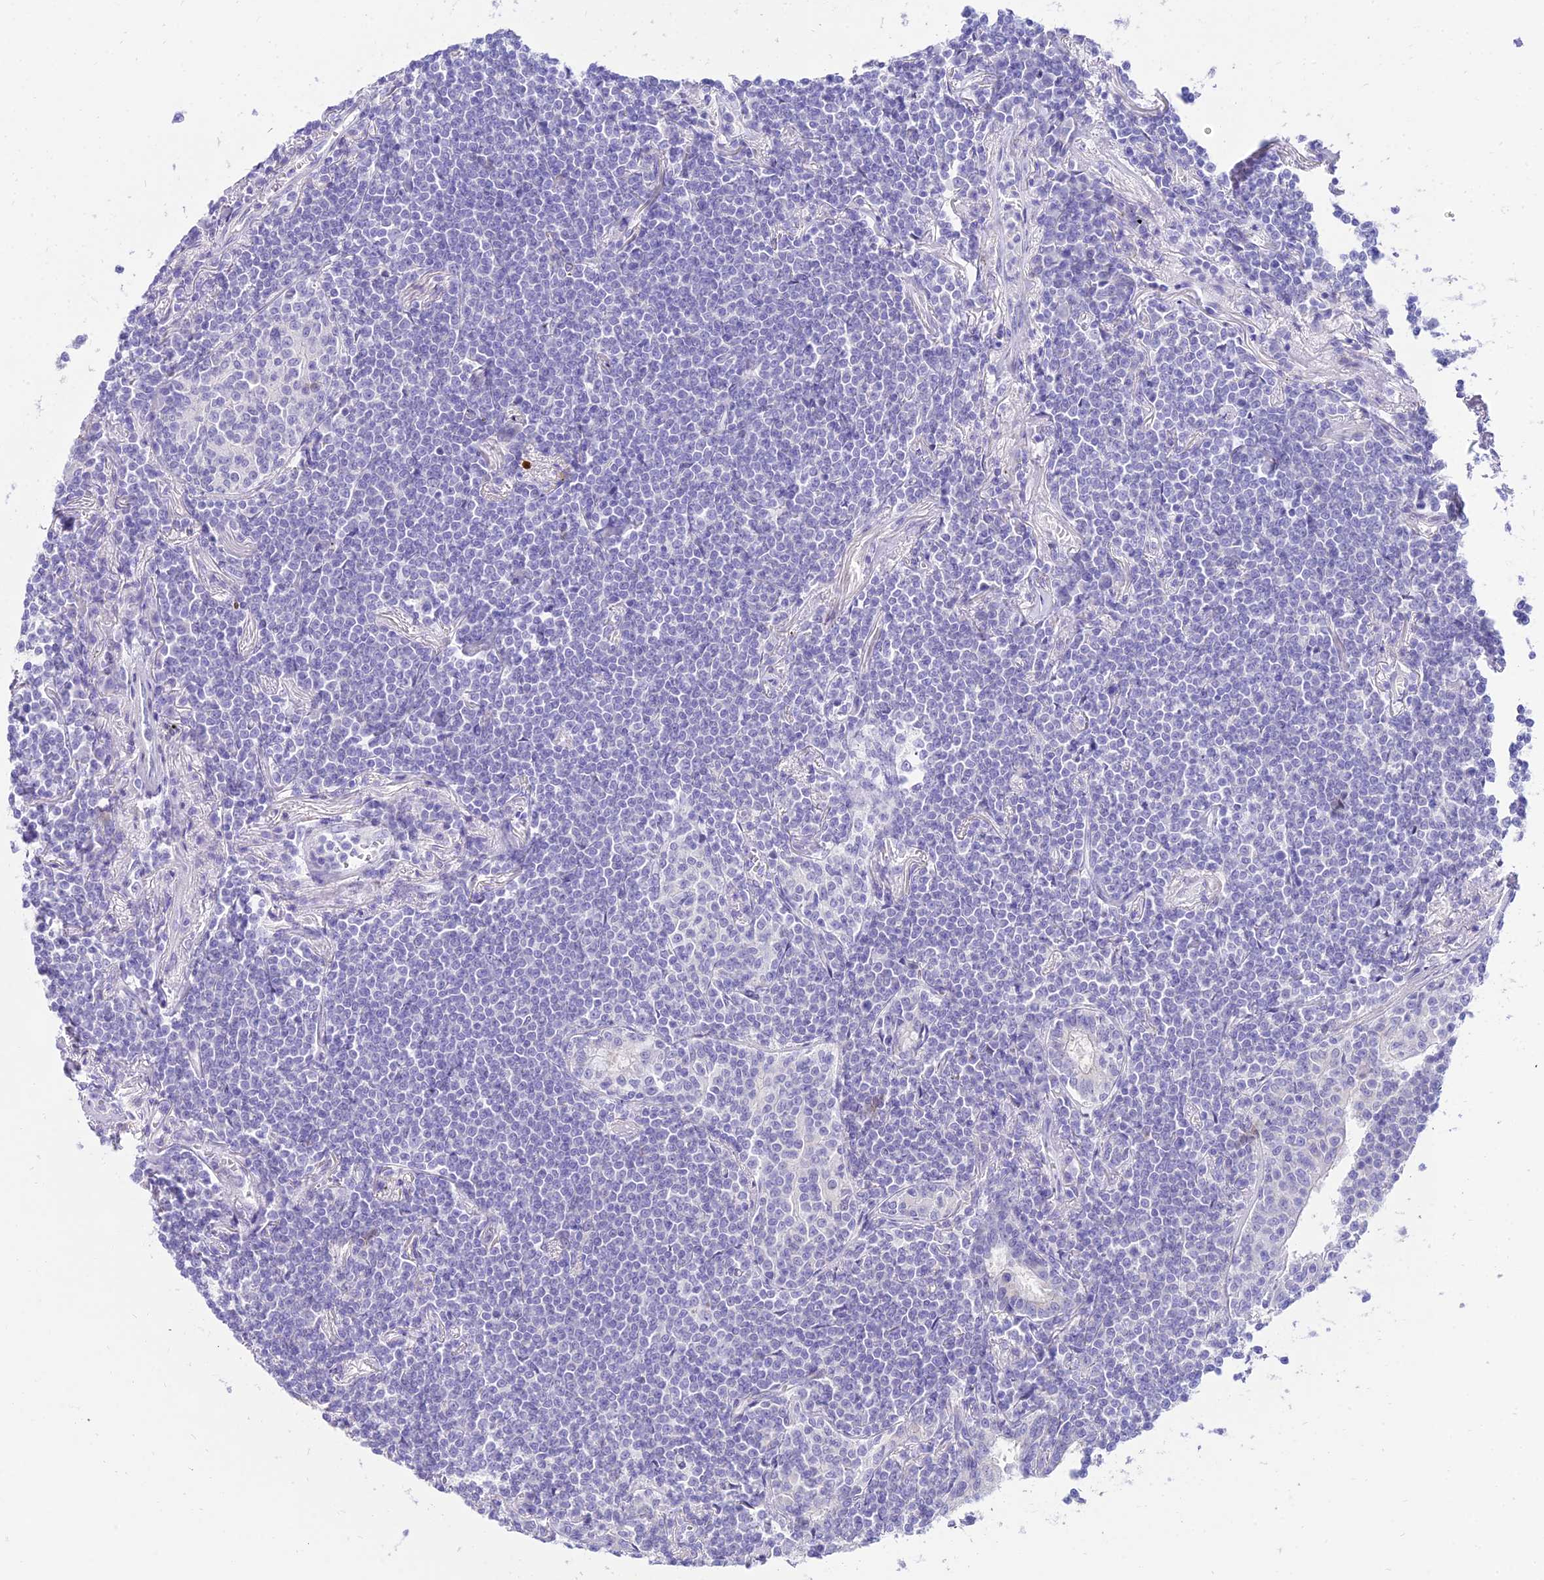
{"staining": {"intensity": "negative", "quantity": "none", "location": "none"}, "tissue": "lymphoma", "cell_type": "Tumor cells", "image_type": "cancer", "snomed": [{"axis": "morphology", "description": "Malignant lymphoma, non-Hodgkin's type, Low grade"}, {"axis": "topography", "description": "Lung"}], "caption": "Immunohistochemical staining of human lymphoma exhibits no significant staining in tumor cells. Brightfield microscopy of IHC stained with DAB (3,3'-diaminobenzidine) (brown) and hematoxylin (blue), captured at high magnification.", "gene": "TAC3", "patient": {"sex": "female", "age": 71}}